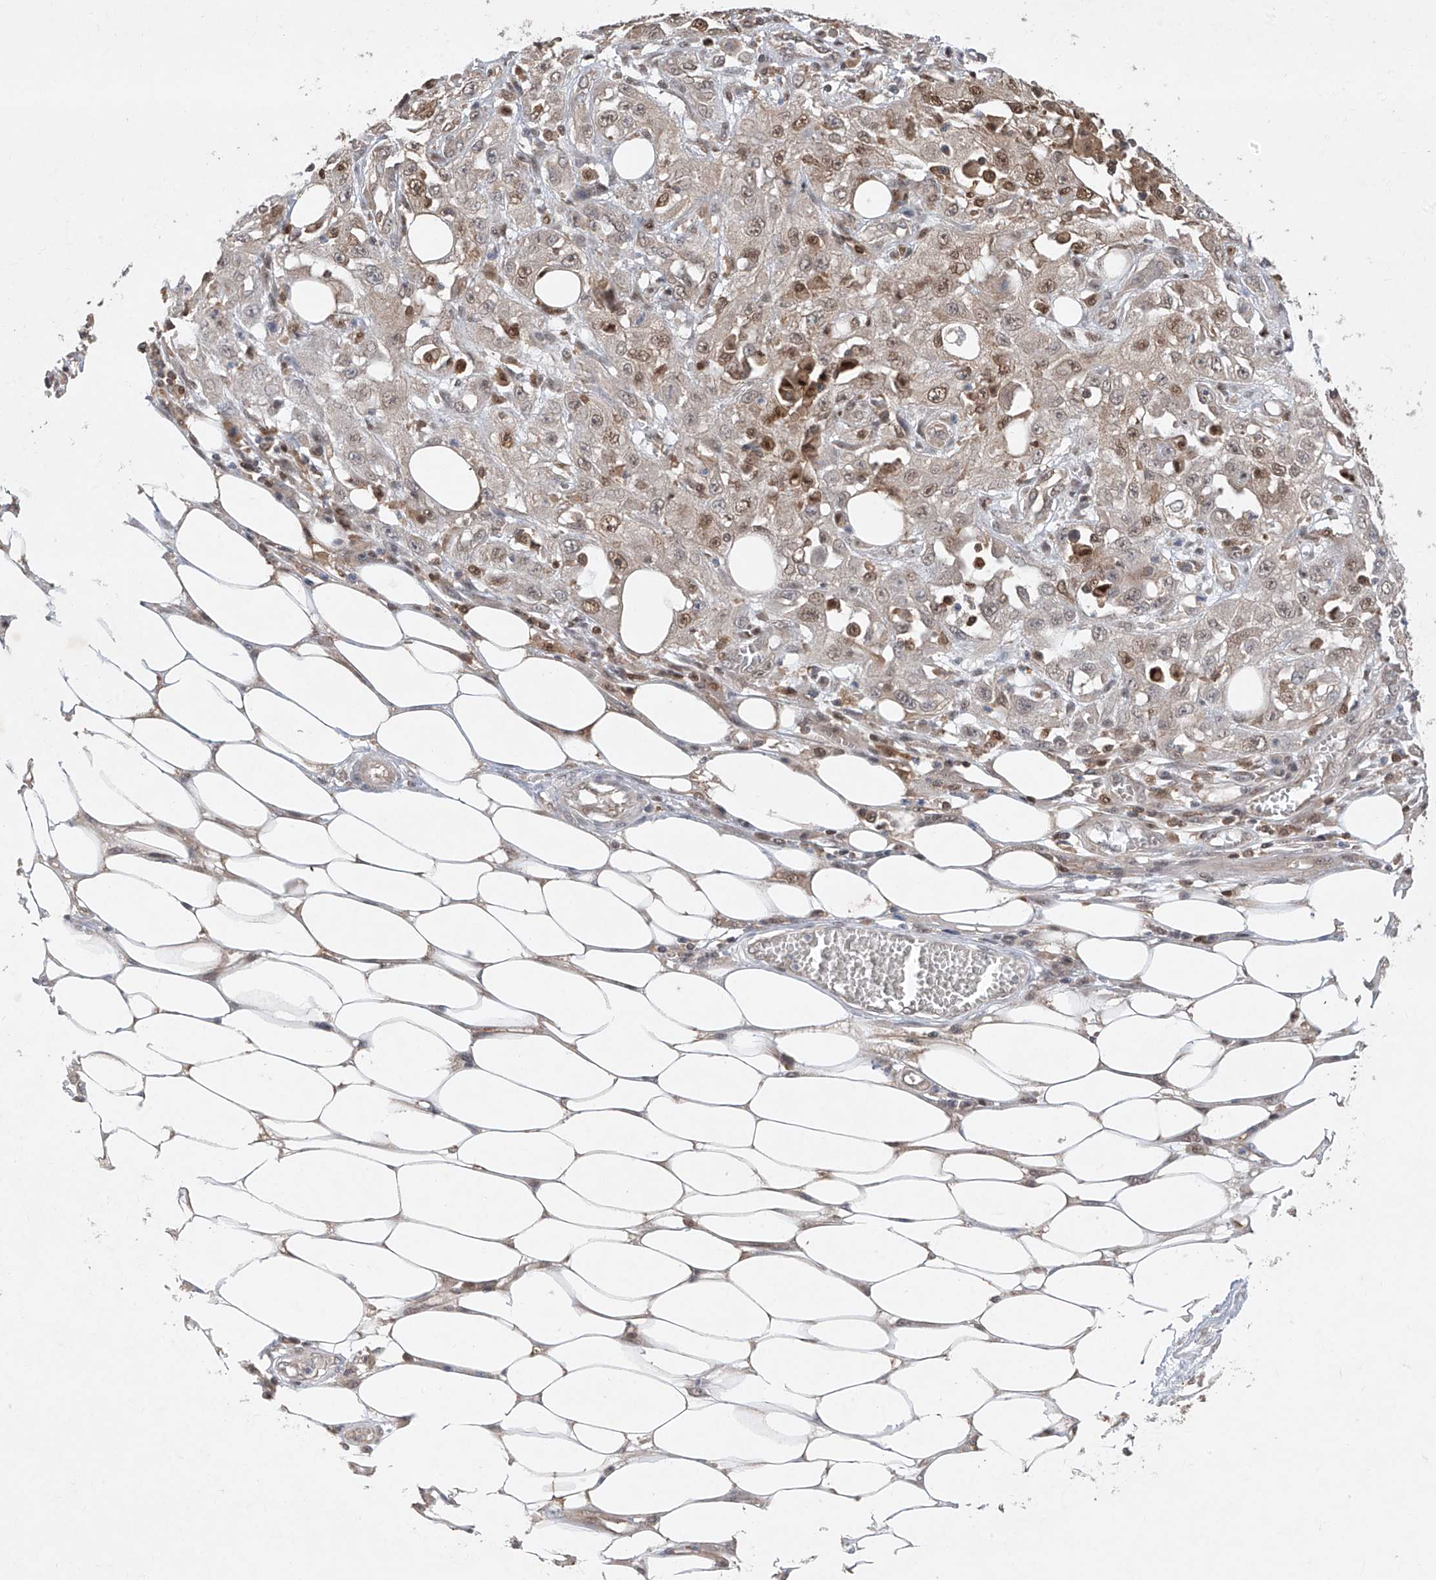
{"staining": {"intensity": "moderate", "quantity": "25%-75%", "location": "nuclear"}, "tissue": "skin cancer", "cell_type": "Tumor cells", "image_type": "cancer", "snomed": [{"axis": "morphology", "description": "Squamous cell carcinoma, NOS"}, {"axis": "morphology", "description": "Squamous cell carcinoma, metastatic, NOS"}, {"axis": "topography", "description": "Skin"}, {"axis": "topography", "description": "Lymph node"}], "caption": "The photomicrograph exhibits immunohistochemical staining of skin metastatic squamous cell carcinoma. There is moderate nuclear expression is seen in approximately 25%-75% of tumor cells.", "gene": "ZNF358", "patient": {"sex": "male", "age": 75}}